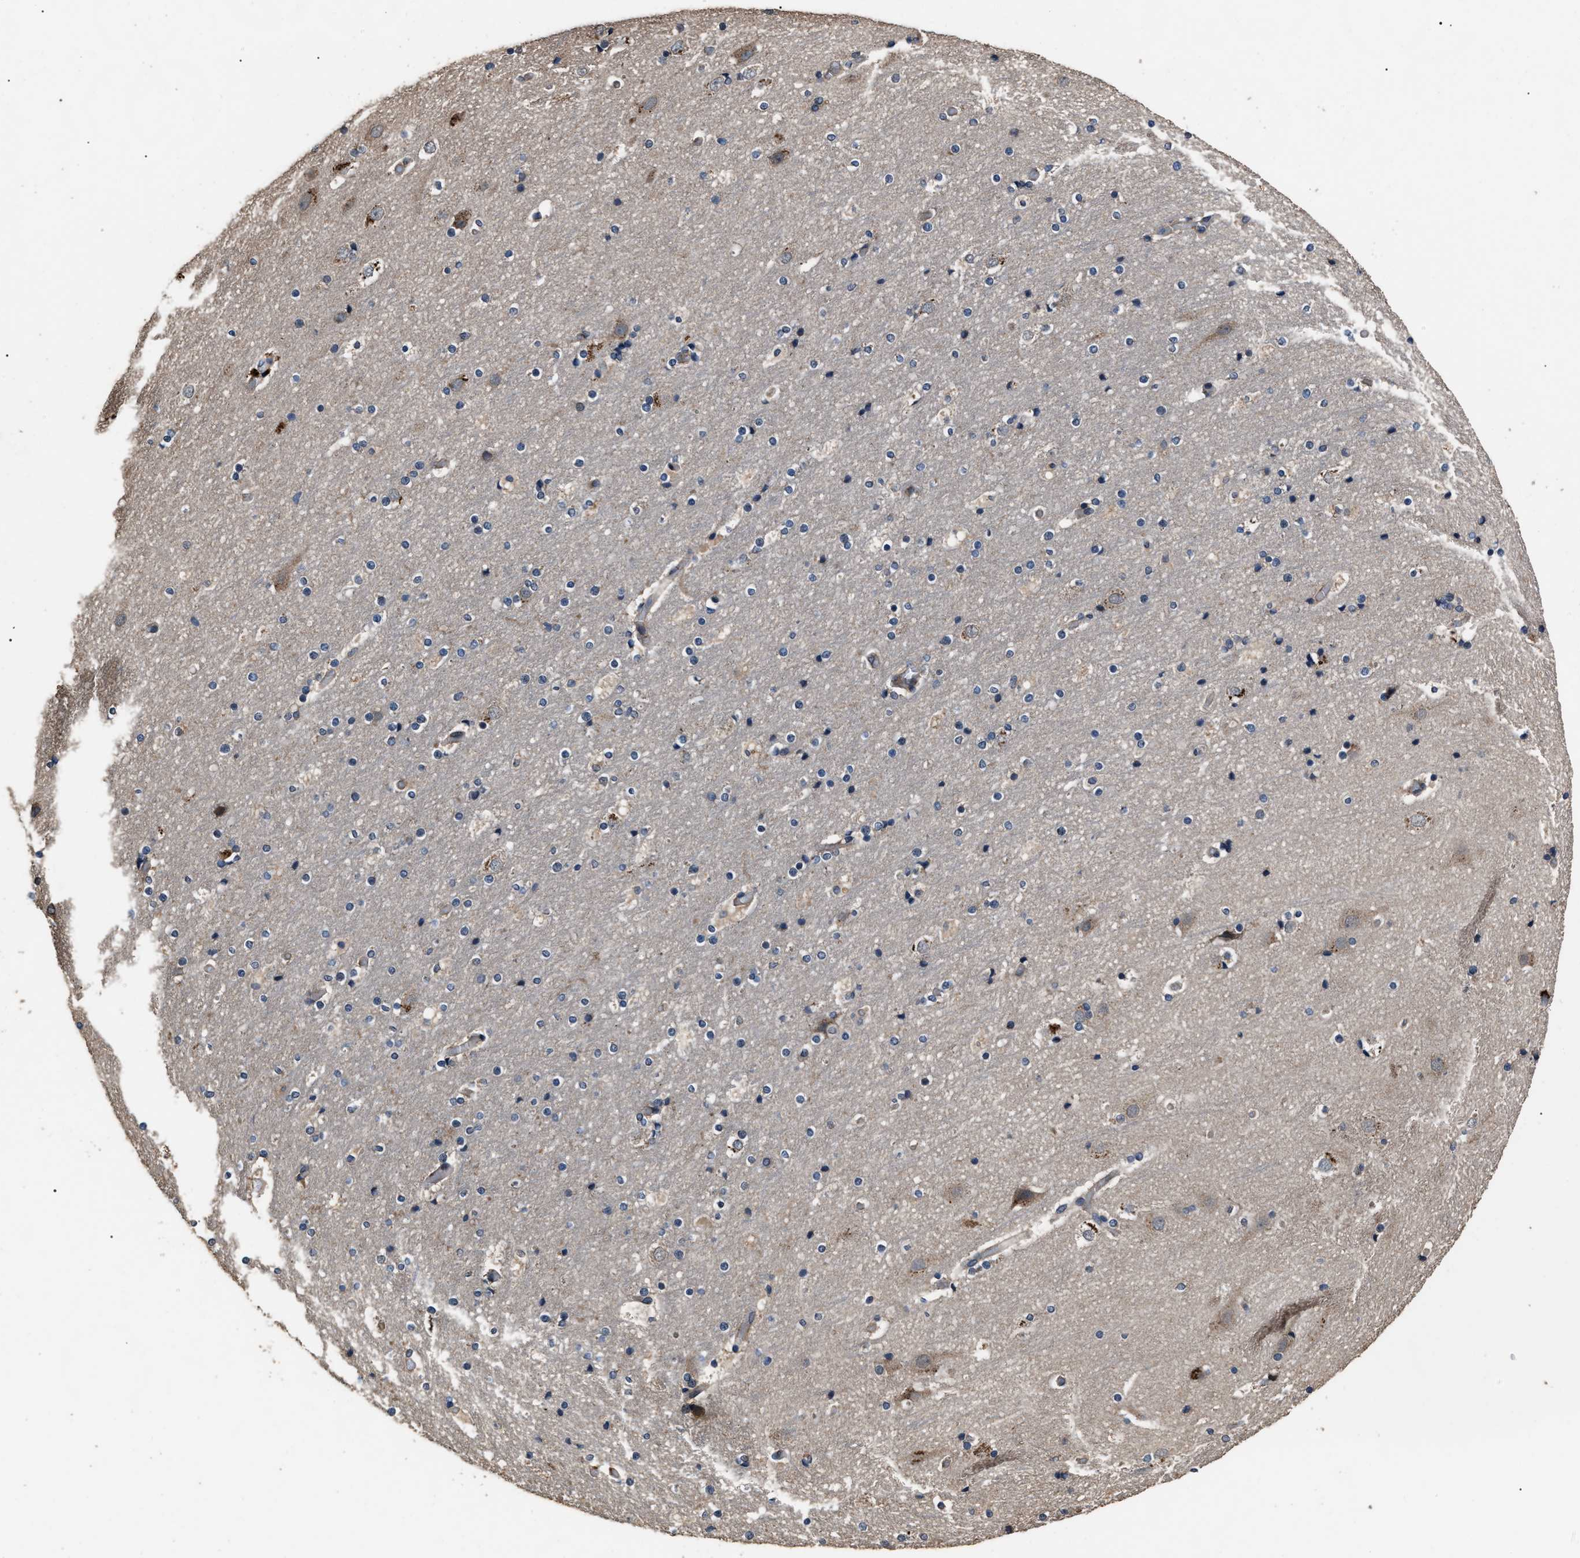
{"staining": {"intensity": "moderate", "quantity": "25%-75%", "location": "cytoplasmic/membranous"}, "tissue": "cerebral cortex", "cell_type": "Endothelial cells", "image_type": "normal", "snomed": [{"axis": "morphology", "description": "Normal tissue, NOS"}, {"axis": "topography", "description": "Cerebral cortex"}], "caption": "Immunohistochemical staining of unremarkable human cerebral cortex demonstrates moderate cytoplasmic/membranous protein staining in about 25%-75% of endothelial cells.", "gene": "RNF216", "patient": {"sex": "male", "age": 57}}